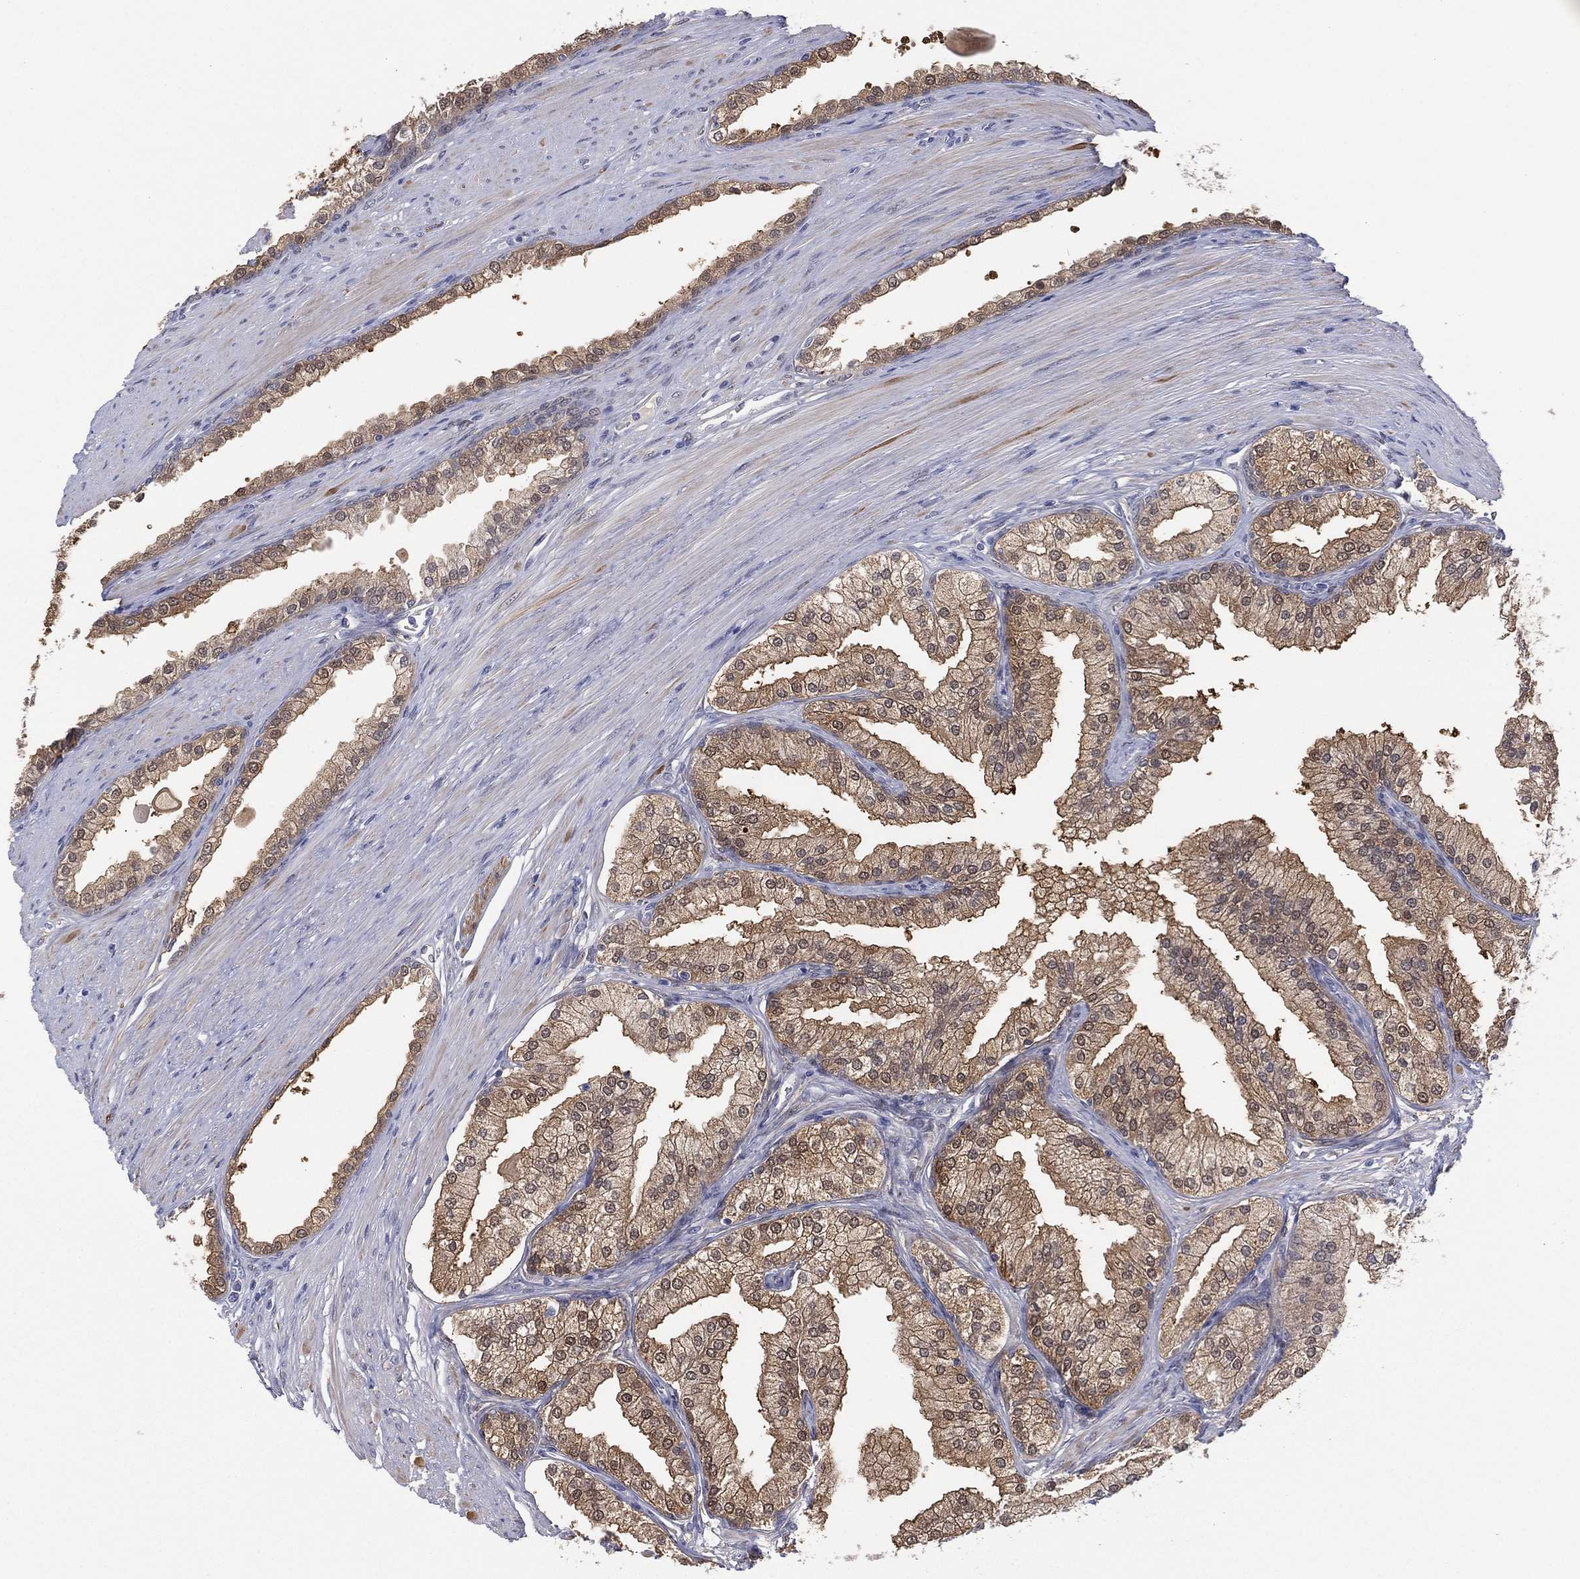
{"staining": {"intensity": "moderate", "quantity": "25%-75%", "location": "cytoplasmic/membranous"}, "tissue": "prostate cancer", "cell_type": "Tumor cells", "image_type": "cancer", "snomed": [{"axis": "morphology", "description": "Adenocarcinoma, NOS"}, {"axis": "topography", "description": "Prostate"}], "caption": "Protein staining shows moderate cytoplasmic/membranous expression in approximately 25%-75% of tumor cells in prostate cancer (adenocarcinoma).", "gene": "DDAH1", "patient": {"sex": "male", "age": 67}}